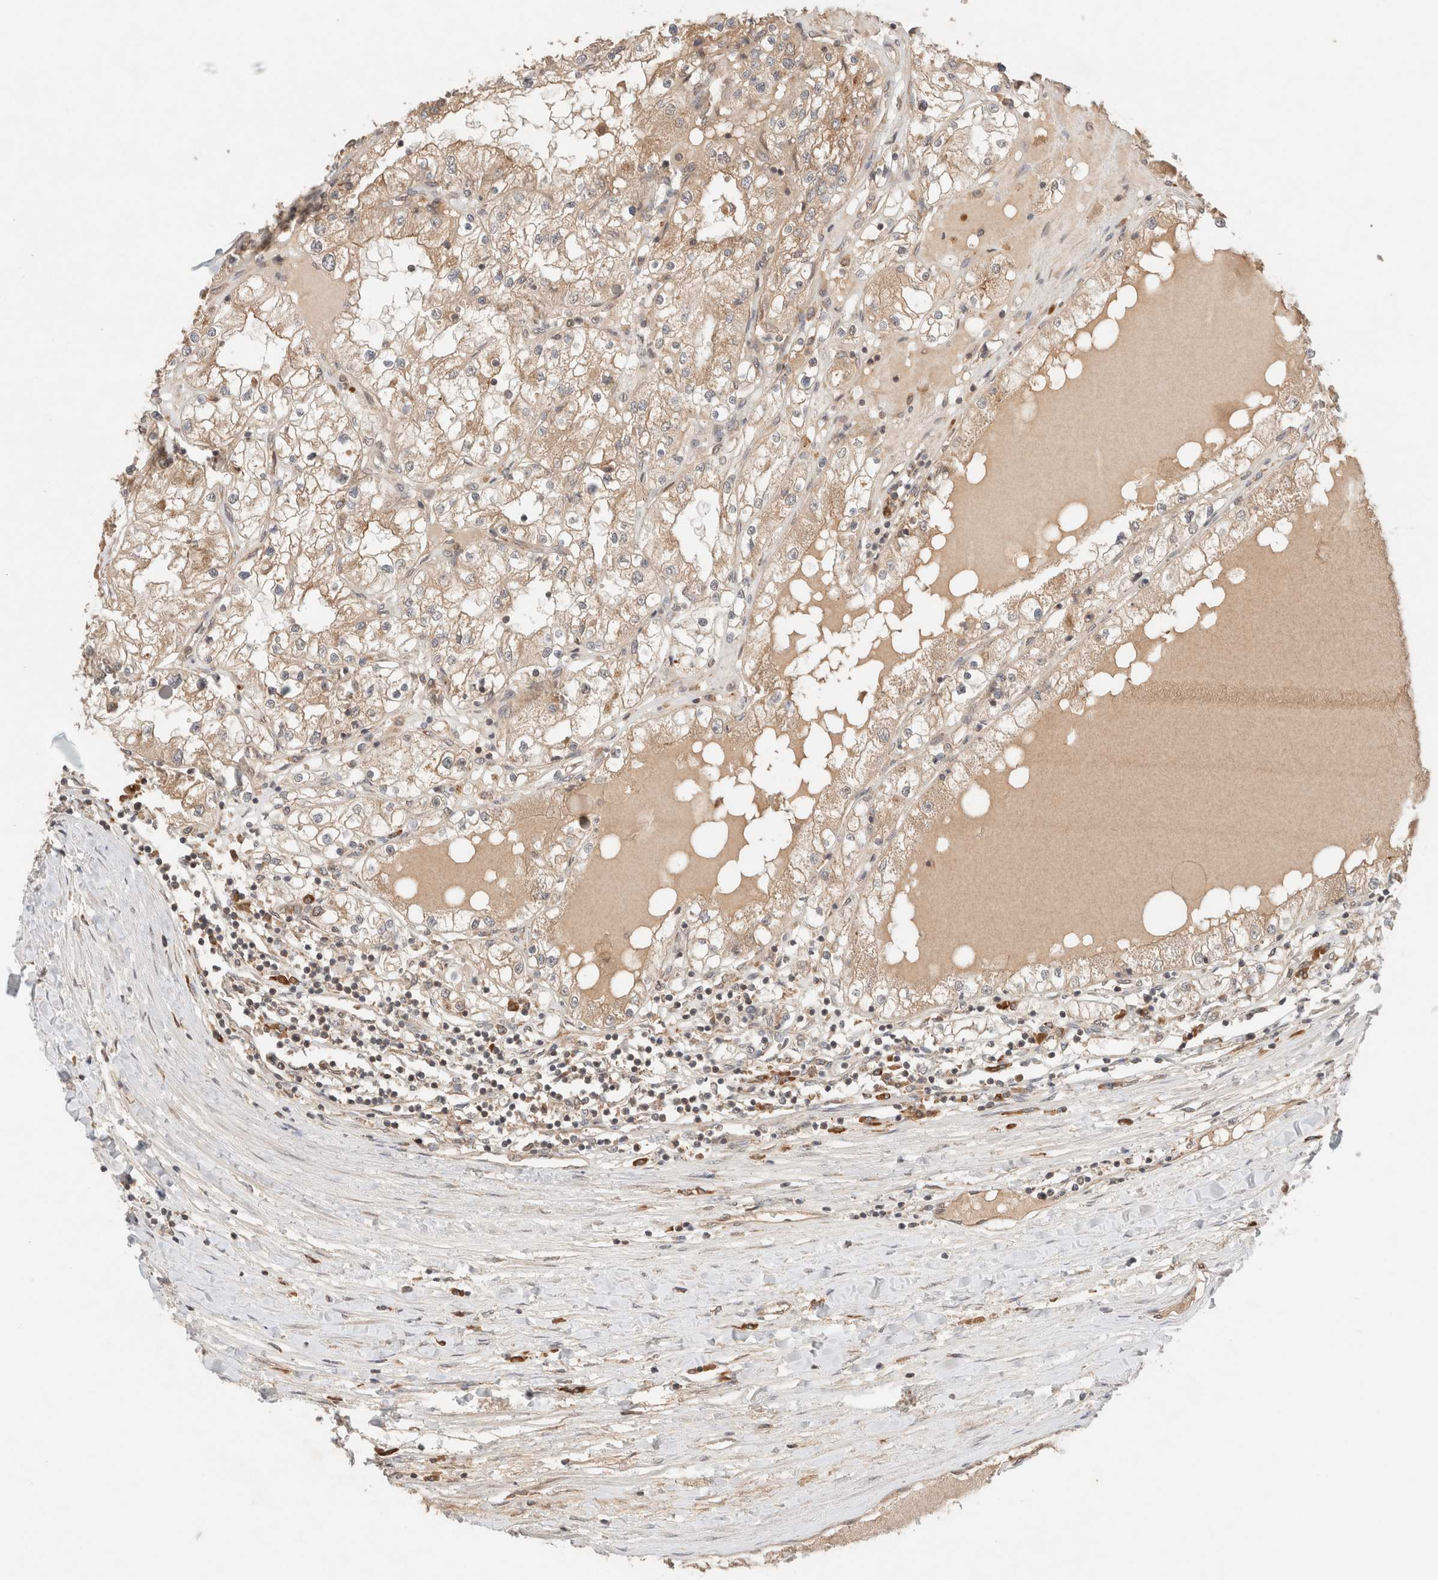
{"staining": {"intensity": "weak", "quantity": ">75%", "location": "cytoplasmic/membranous"}, "tissue": "renal cancer", "cell_type": "Tumor cells", "image_type": "cancer", "snomed": [{"axis": "morphology", "description": "Adenocarcinoma, NOS"}, {"axis": "topography", "description": "Kidney"}], "caption": "This is a micrograph of immunohistochemistry (IHC) staining of renal cancer (adenocarcinoma), which shows weak staining in the cytoplasmic/membranous of tumor cells.", "gene": "ARFGEF2", "patient": {"sex": "male", "age": 68}}